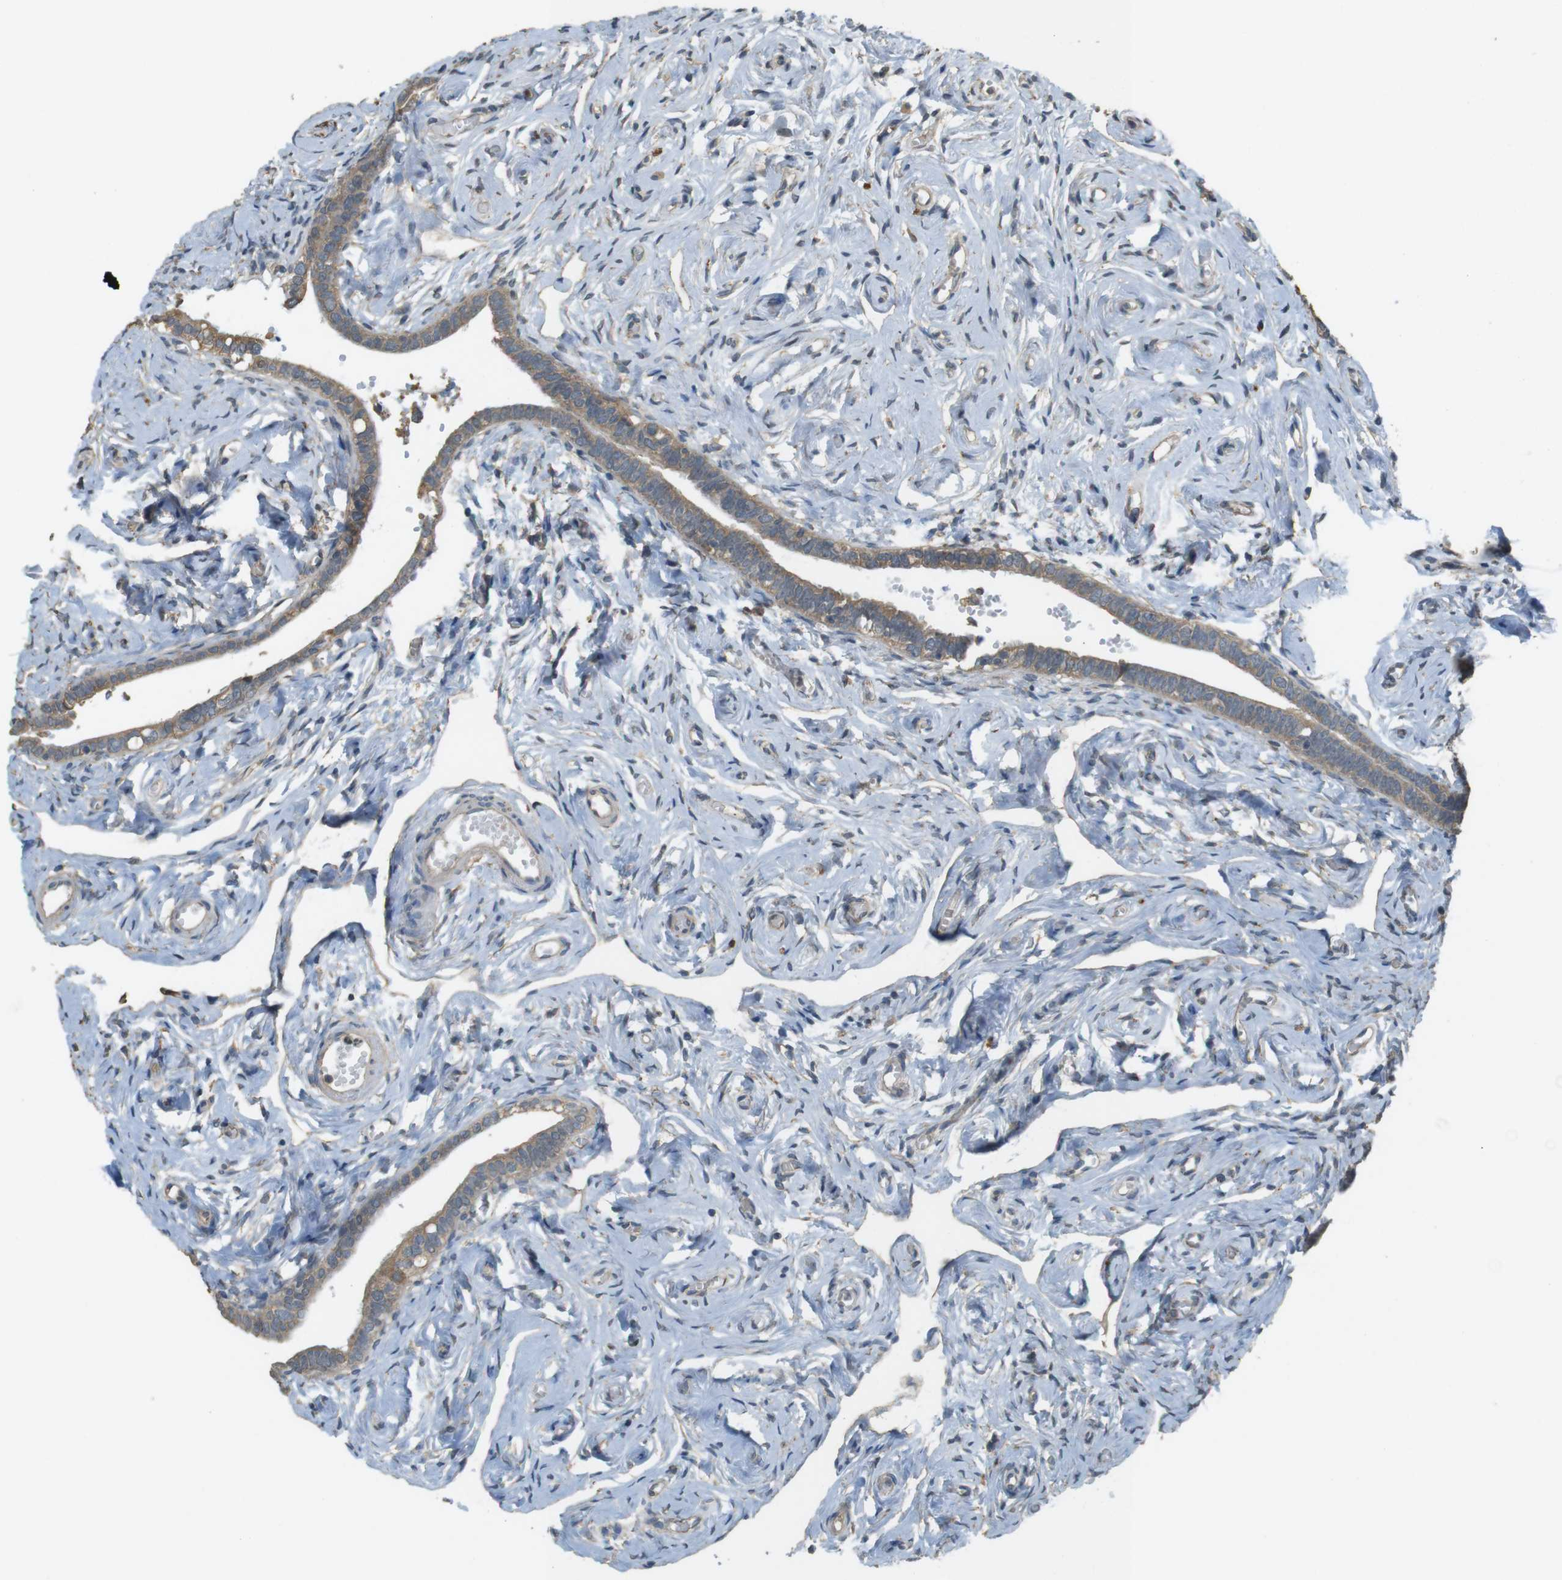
{"staining": {"intensity": "moderate", "quantity": ">75%", "location": "cytoplasmic/membranous"}, "tissue": "fallopian tube", "cell_type": "Glandular cells", "image_type": "normal", "snomed": [{"axis": "morphology", "description": "Normal tissue, NOS"}, {"axis": "topography", "description": "Fallopian tube"}], "caption": "Immunohistochemistry image of benign fallopian tube: fallopian tube stained using immunohistochemistry reveals medium levels of moderate protein expression localized specifically in the cytoplasmic/membranous of glandular cells, appearing as a cytoplasmic/membranous brown color.", "gene": "ZDHHC20", "patient": {"sex": "female", "age": 71}}